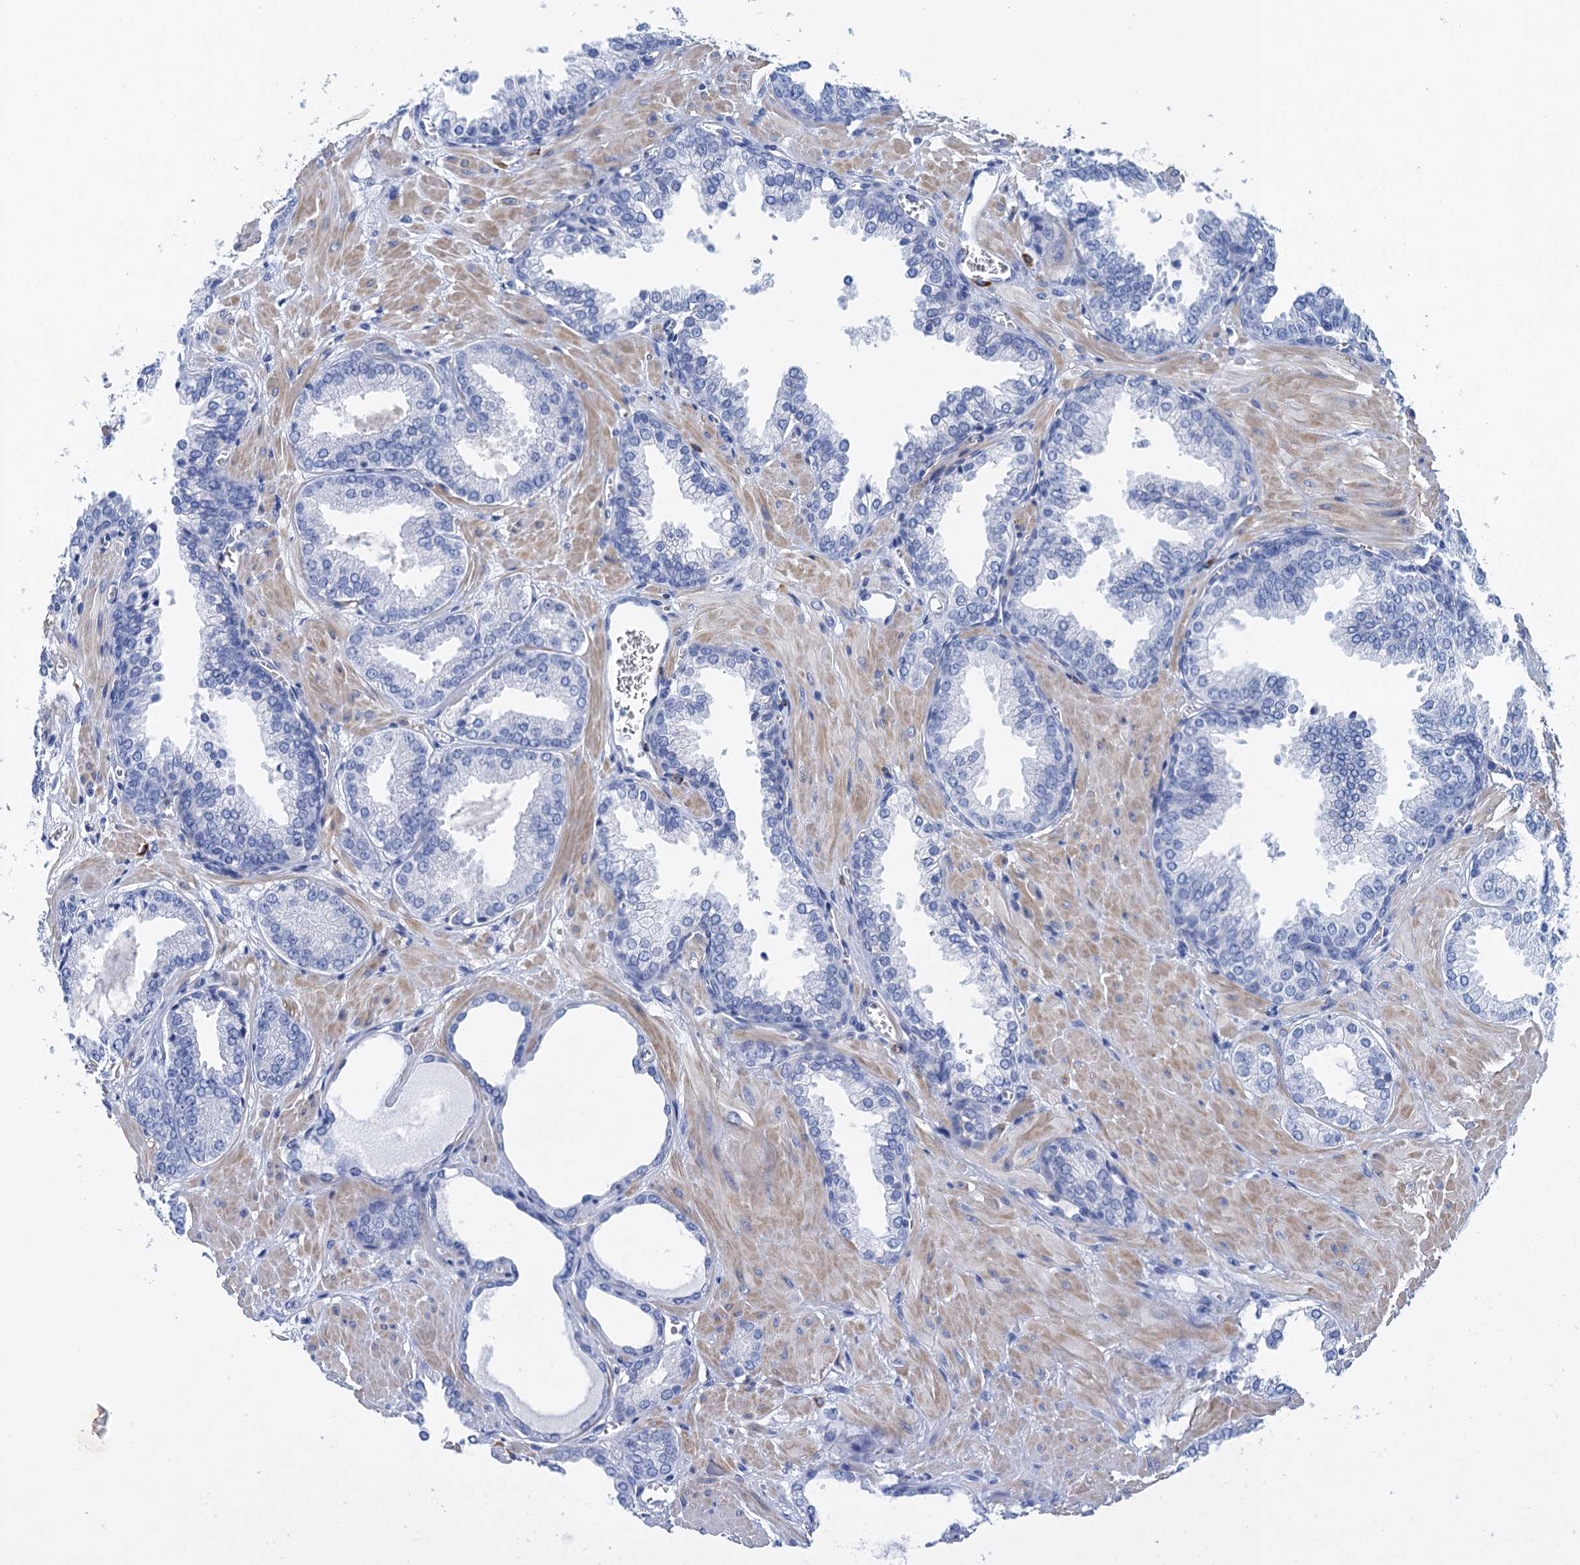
{"staining": {"intensity": "negative", "quantity": "none", "location": "none"}, "tissue": "prostate cancer", "cell_type": "Tumor cells", "image_type": "cancer", "snomed": [{"axis": "morphology", "description": "Adenocarcinoma, Low grade"}, {"axis": "topography", "description": "Prostate"}], "caption": "IHC image of neoplastic tissue: low-grade adenocarcinoma (prostate) stained with DAB reveals no significant protein expression in tumor cells.", "gene": "NLRP10", "patient": {"sex": "male", "age": 67}}